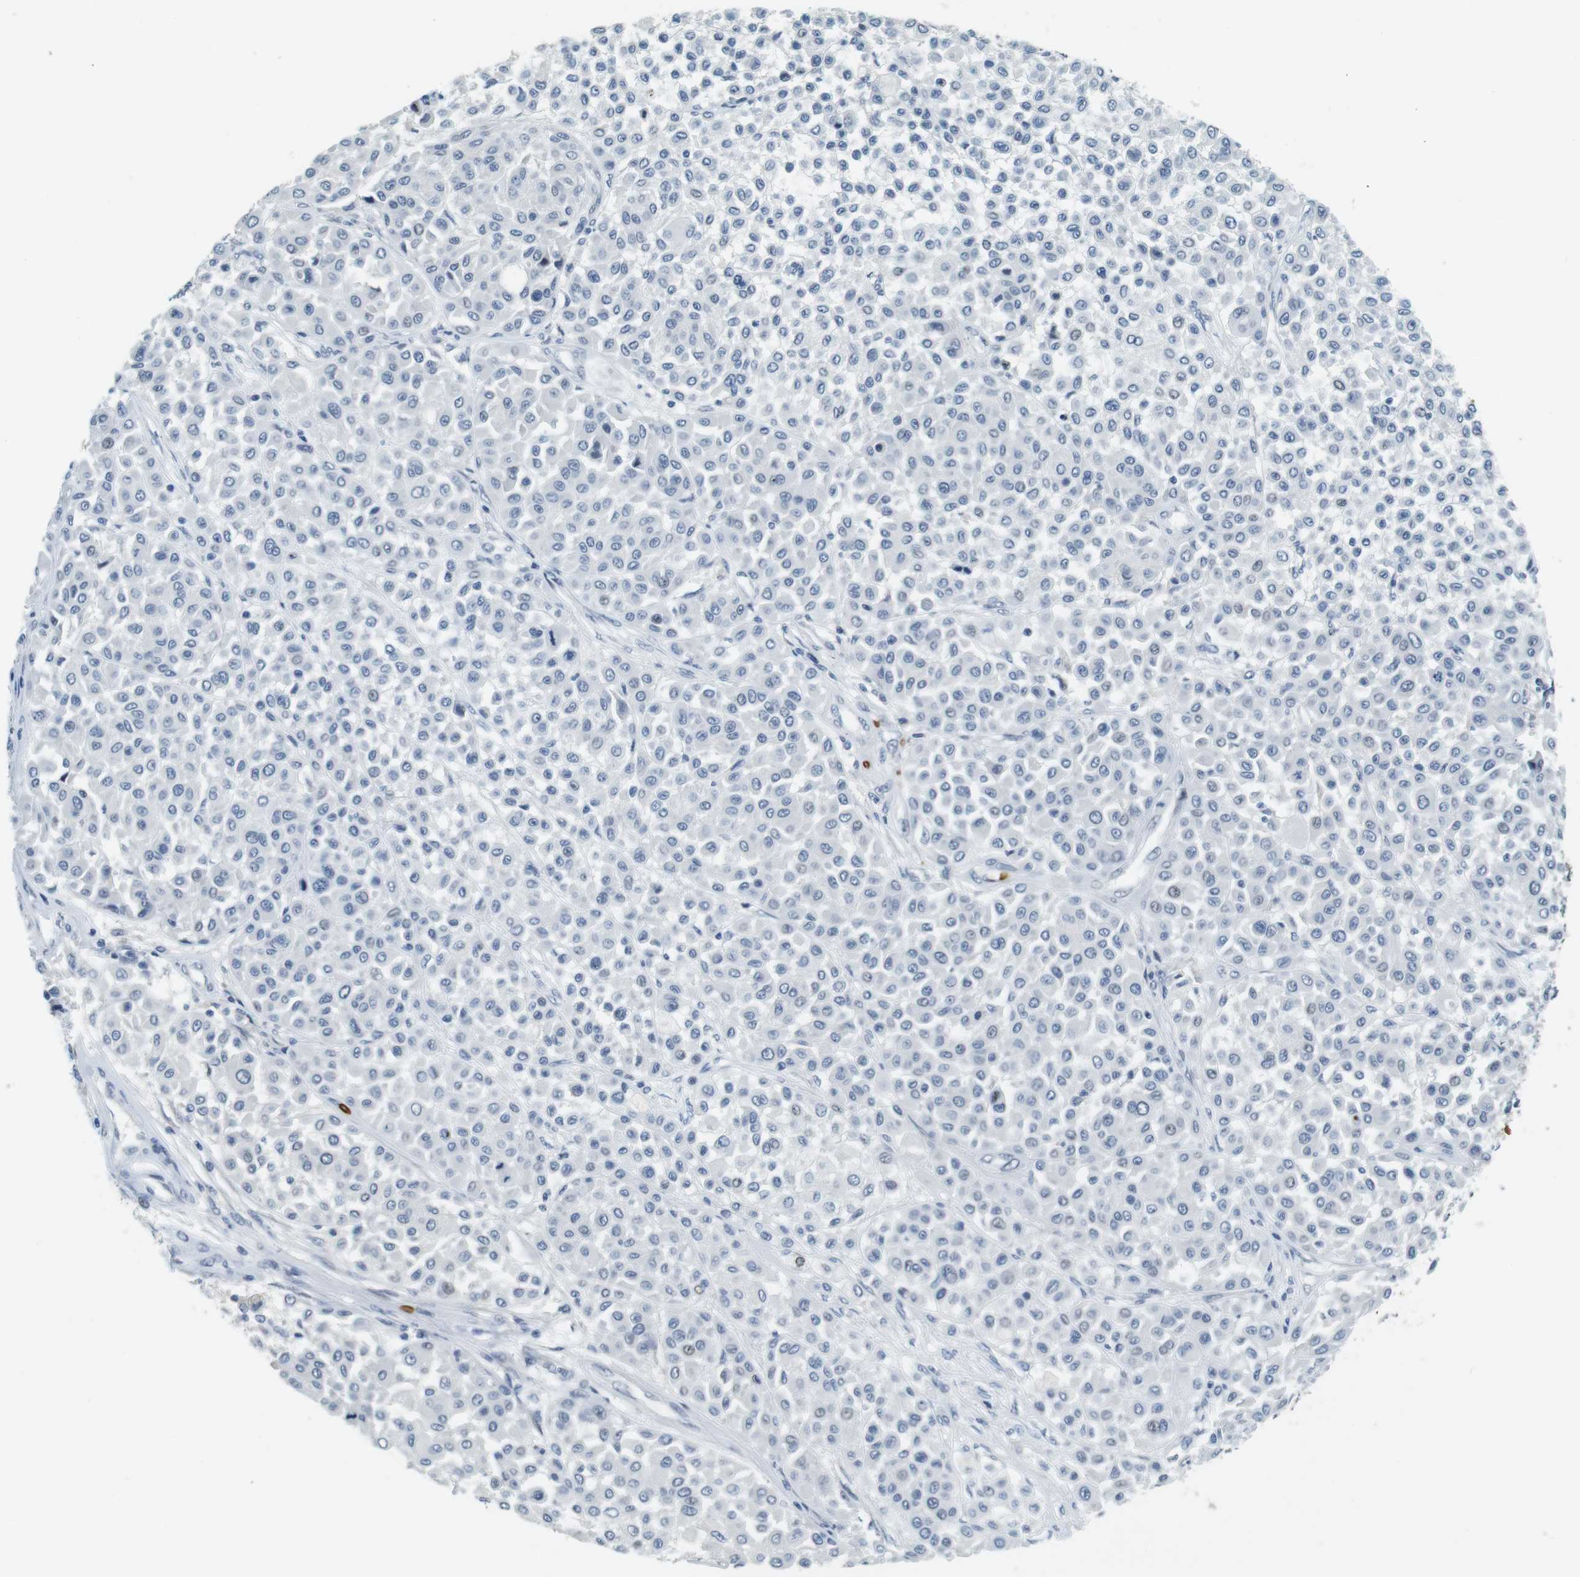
{"staining": {"intensity": "negative", "quantity": "none", "location": "none"}, "tissue": "melanoma", "cell_type": "Tumor cells", "image_type": "cancer", "snomed": [{"axis": "morphology", "description": "Malignant melanoma, Metastatic site"}, {"axis": "topography", "description": "Soft tissue"}], "caption": "Protein analysis of malignant melanoma (metastatic site) displays no significant positivity in tumor cells. The staining is performed using DAB (3,3'-diaminobenzidine) brown chromogen with nuclei counter-stained in using hematoxylin.", "gene": "SLC4A1", "patient": {"sex": "male", "age": 41}}